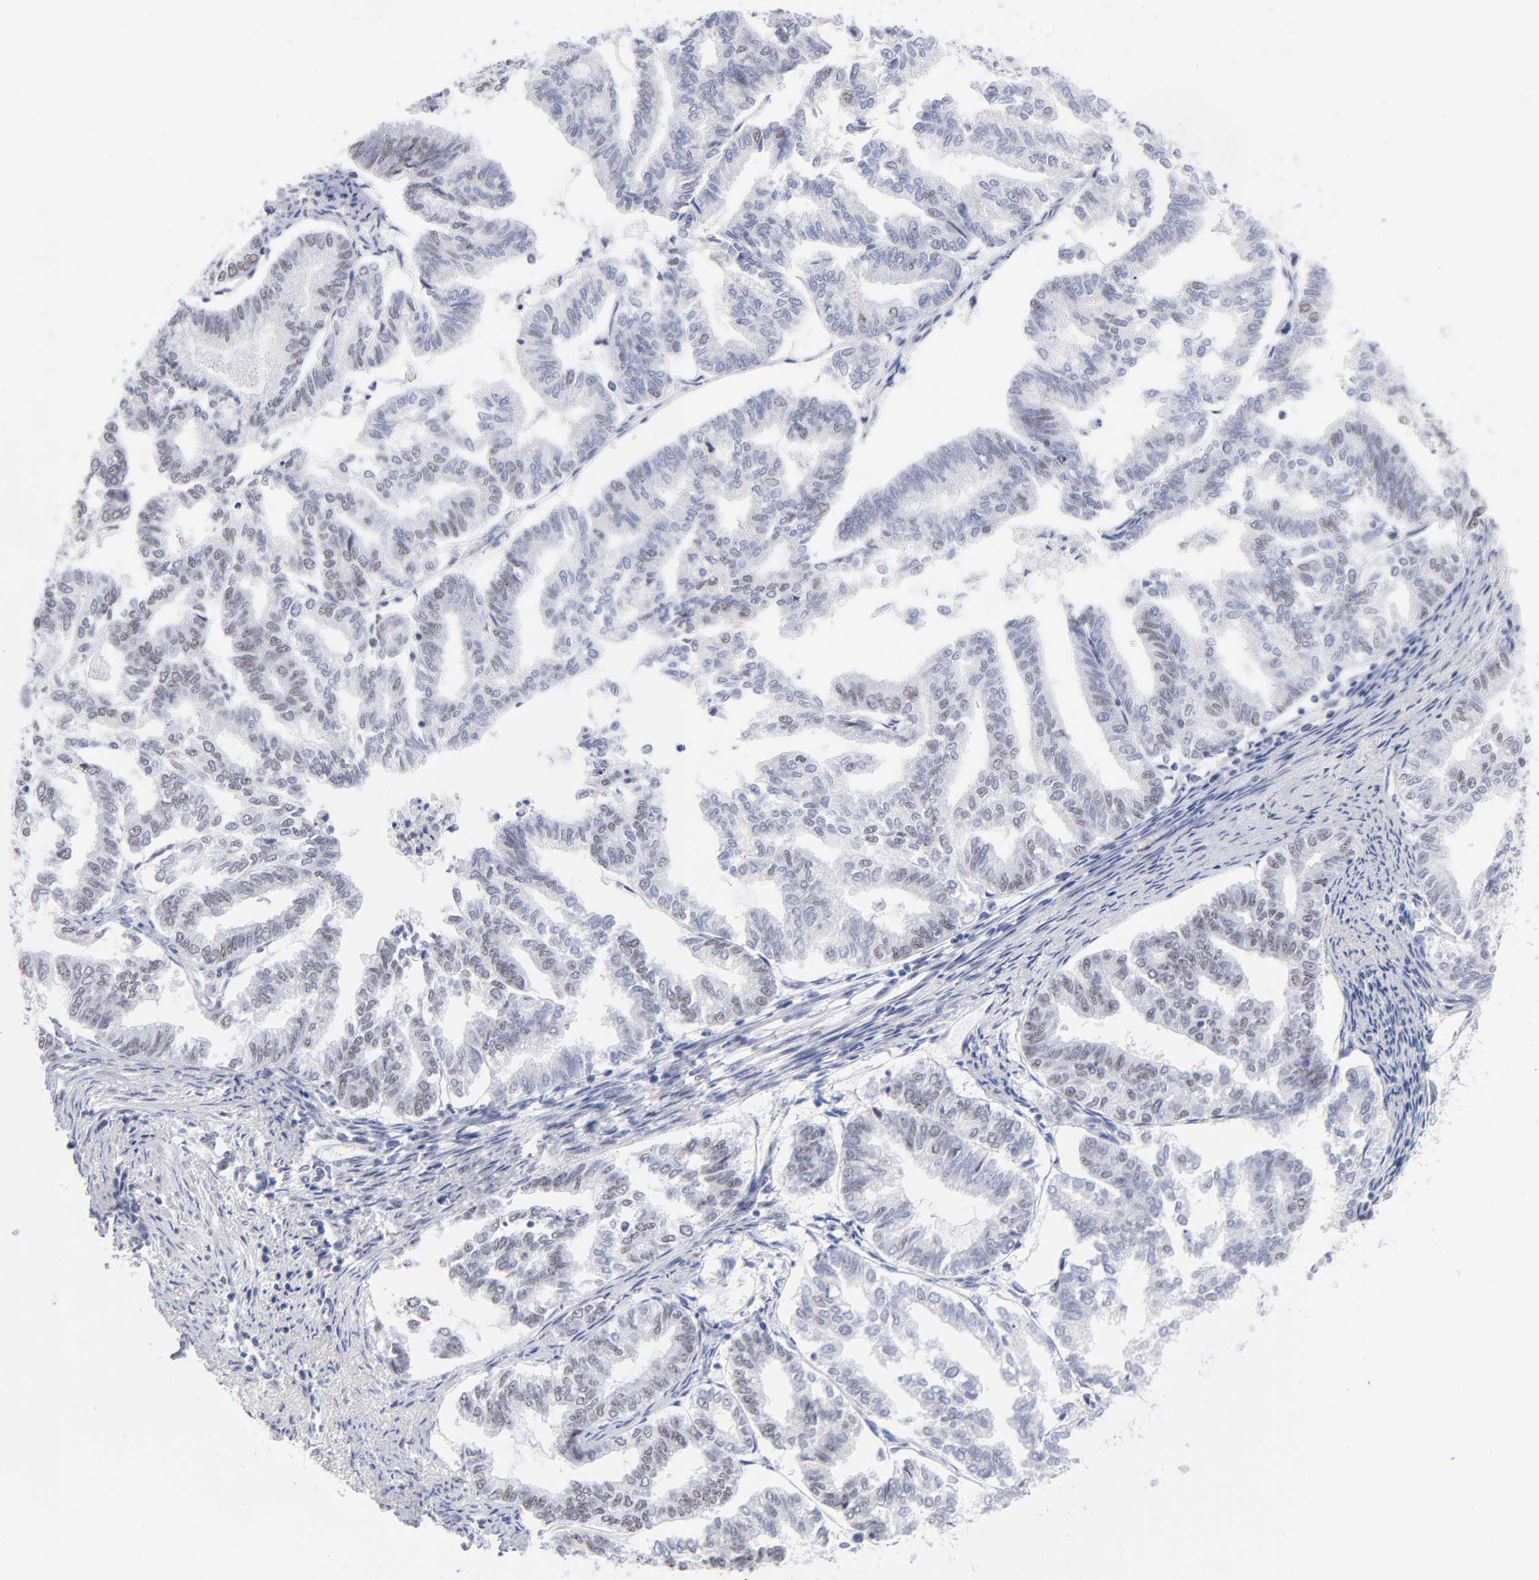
{"staining": {"intensity": "weak", "quantity": "<25%", "location": "nuclear"}, "tissue": "endometrial cancer", "cell_type": "Tumor cells", "image_type": "cancer", "snomed": [{"axis": "morphology", "description": "Adenocarcinoma, NOS"}, {"axis": "topography", "description": "Endometrium"}], "caption": "Tumor cells are negative for brown protein staining in endometrial adenocarcinoma. (Brightfield microscopy of DAB immunohistochemistry at high magnification).", "gene": "SNRPB", "patient": {"sex": "female", "age": 79}}